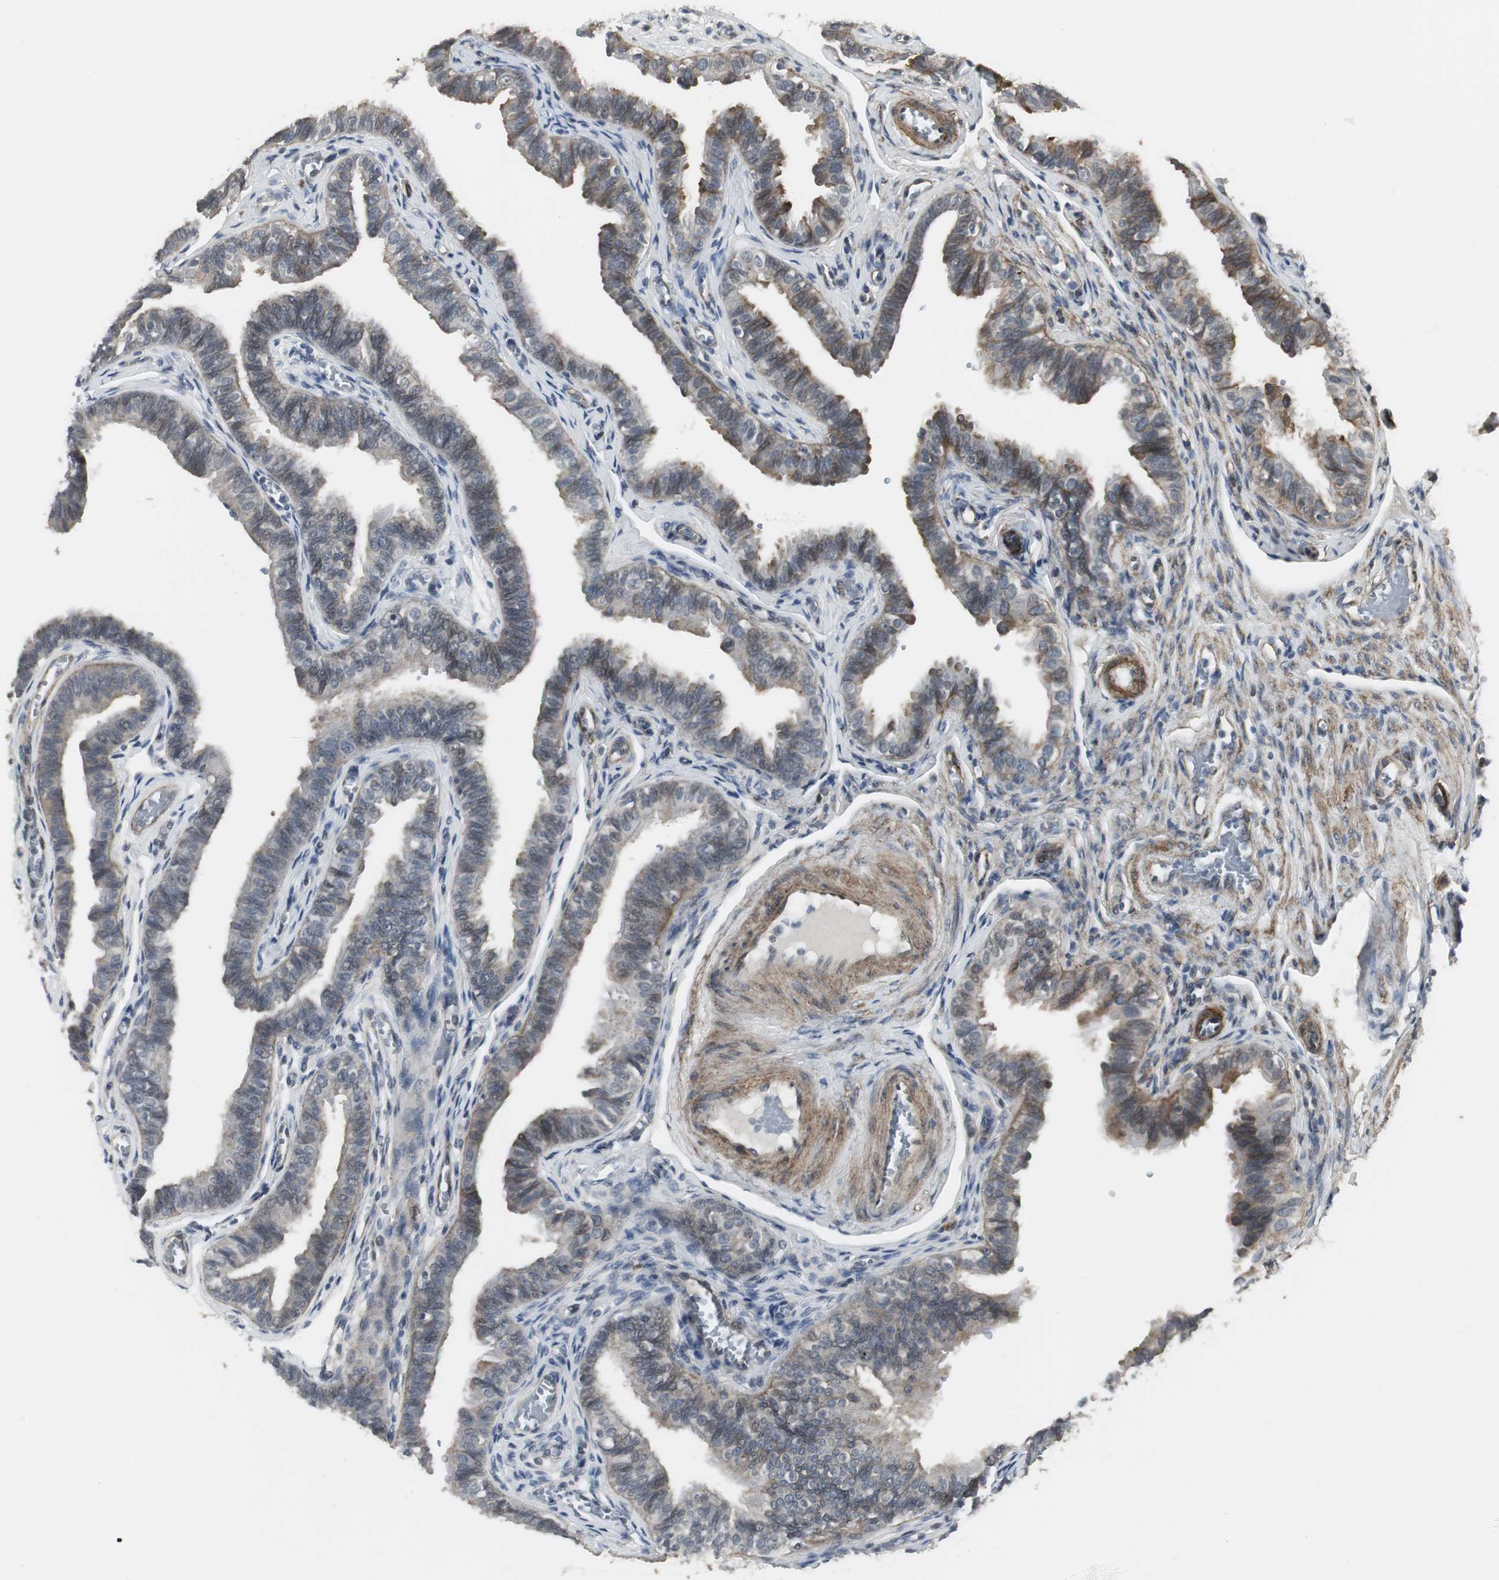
{"staining": {"intensity": "moderate", "quantity": "25%-75%", "location": "cytoplasmic/membranous,nuclear"}, "tissue": "fallopian tube", "cell_type": "Glandular cells", "image_type": "normal", "snomed": [{"axis": "morphology", "description": "Normal tissue, NOS"}, {"axis": "morphology", "description": "Dermoid, NOS"}, {"axis": "topography", "description": "Fallopian tube"}], "caption": "Brown immunohistochemical staining in benign human fallopian tube displays moderate cytoplasmic/membranous,nuclear staining in approximately 25%-75% of glandular cells.", "gene": "SCYL3", "patient": {"sex": "female", "age": 33}}